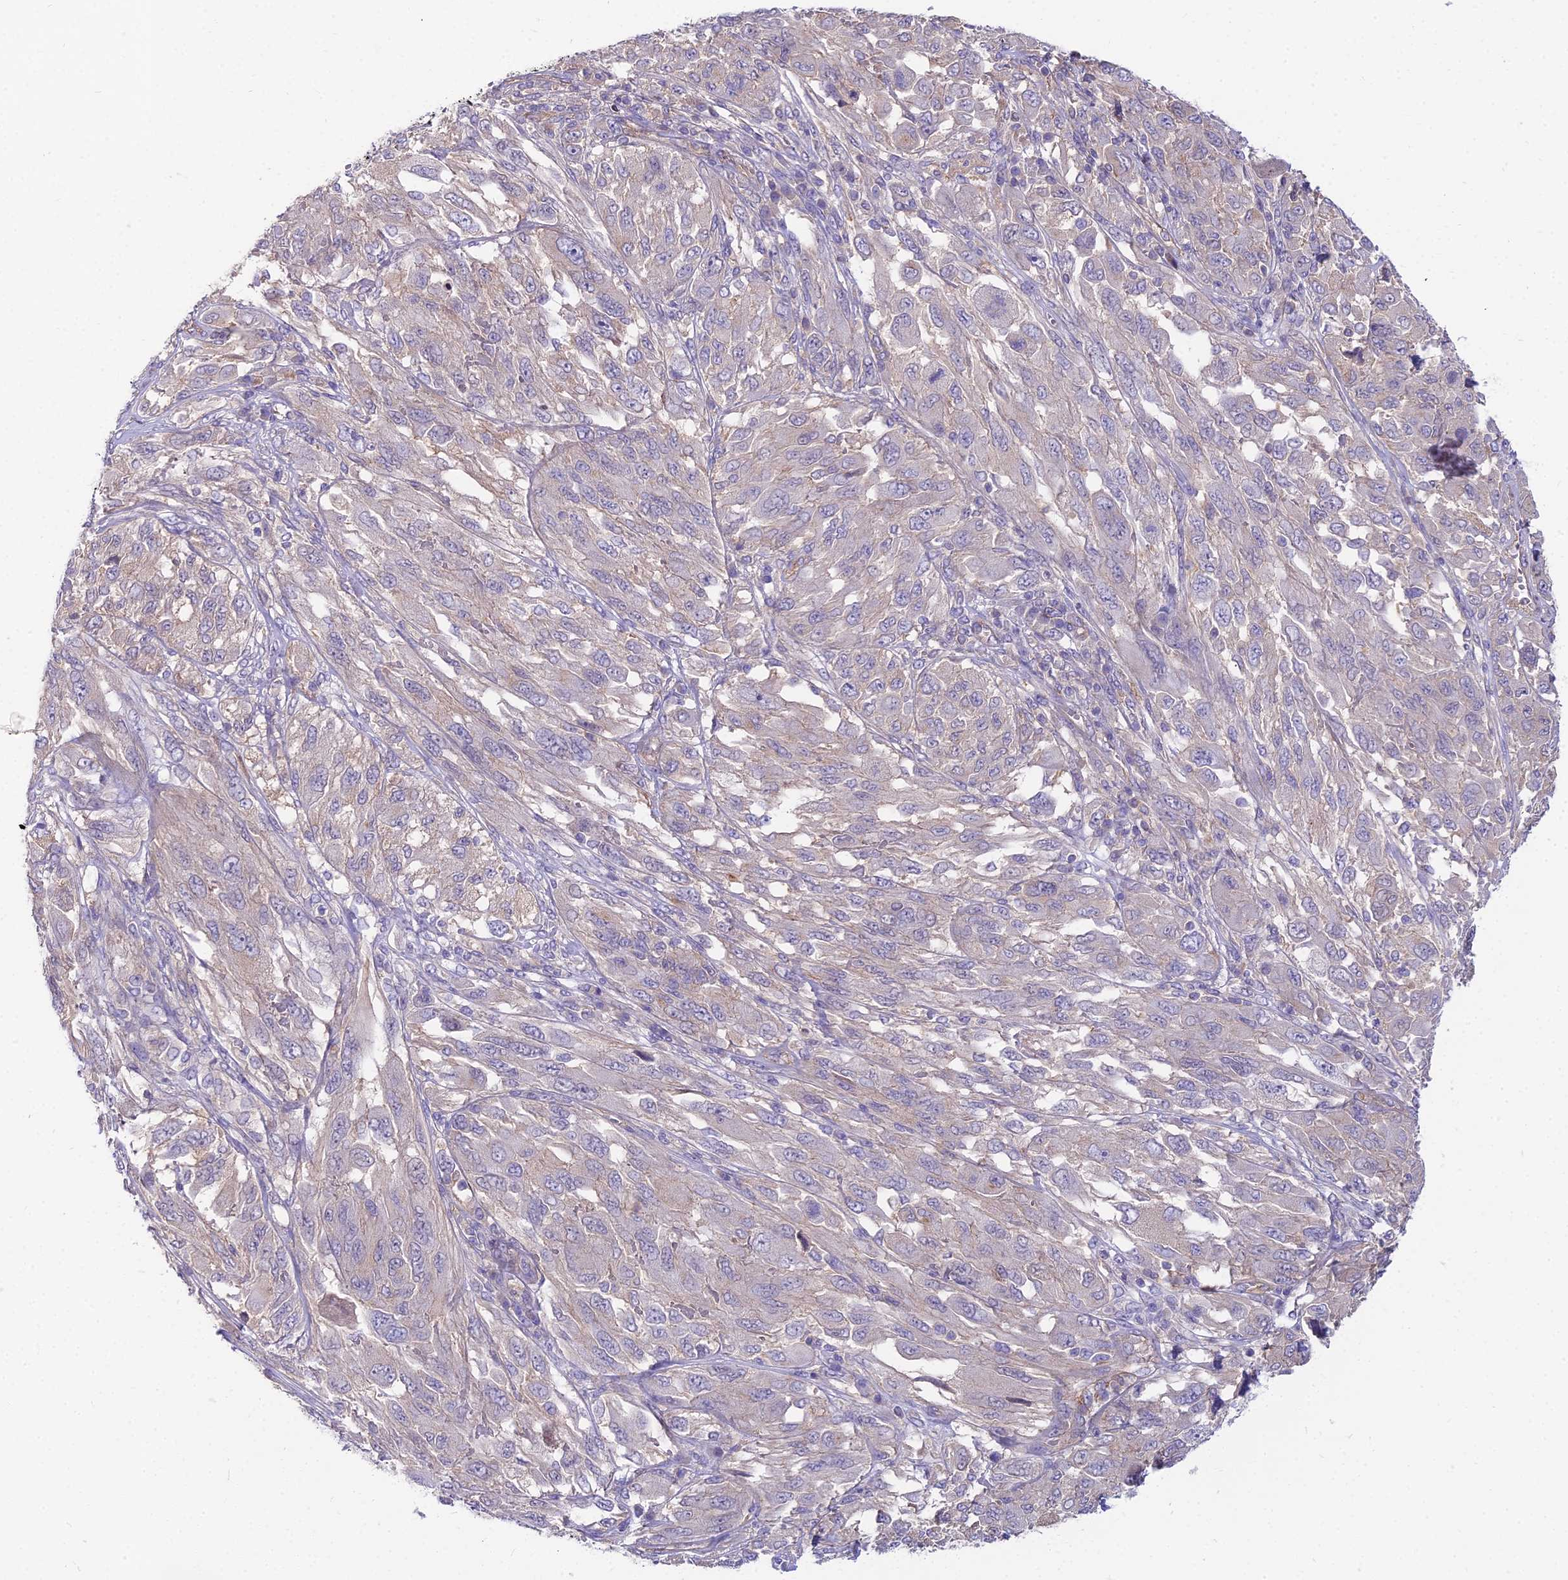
{"staining": {"intensity": "negative", "quantity": "none", "location": "none"}, "tissue": "melanoma", "cell_type": "Tumor cells", "image_type": "cancer", "snomed": [{"axis": "morphology", "description": "Malignant melanoma, NOS"}, {"axis": "topography", "description": "Skin"}], "caption": "This is an immunohistochemistry histopathology image of malignant melanoma. There is no expression in tumor cells.", "gene": "HLA-DOA", "patient": {"sex": "female", "age": 91}}